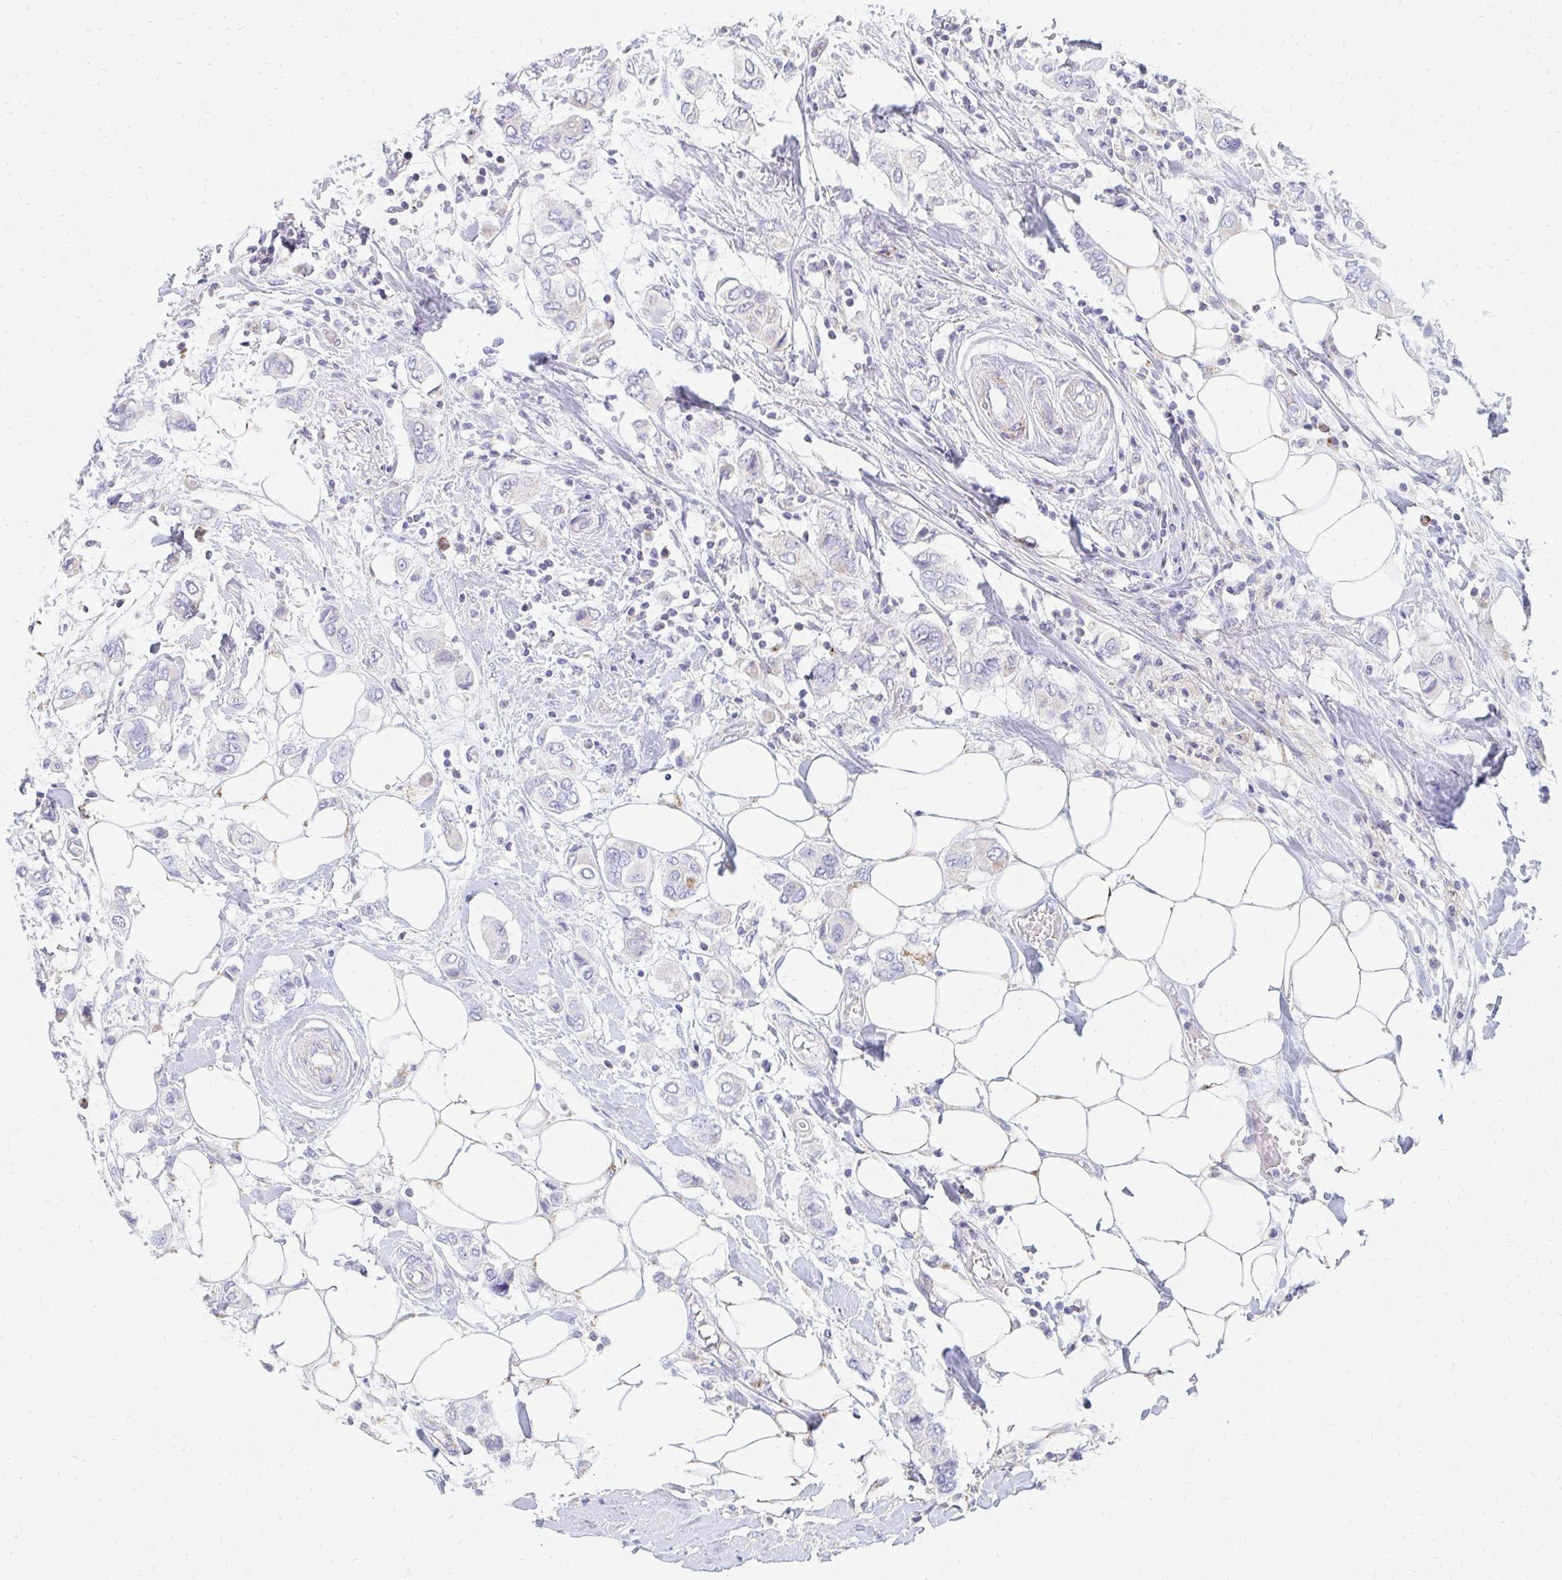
{"staining": {"intensity": "negative", "quantity": "none", "location": "none"}, "tissue": "breast cancer", "cell_type": "Tumor cells", "image_type": "cancer", "snomed": [{"axis": "morphology", "description": "Lobular carcinoma"}, {"axis": "topography", "description": "Breast"}], "caption": "Human breast cancer stained for a protein using immunohistochemistry reveals no positivity in tumor cells.", "gene": "OR10V1", "patient": {"sex": "female", "age": 51}}